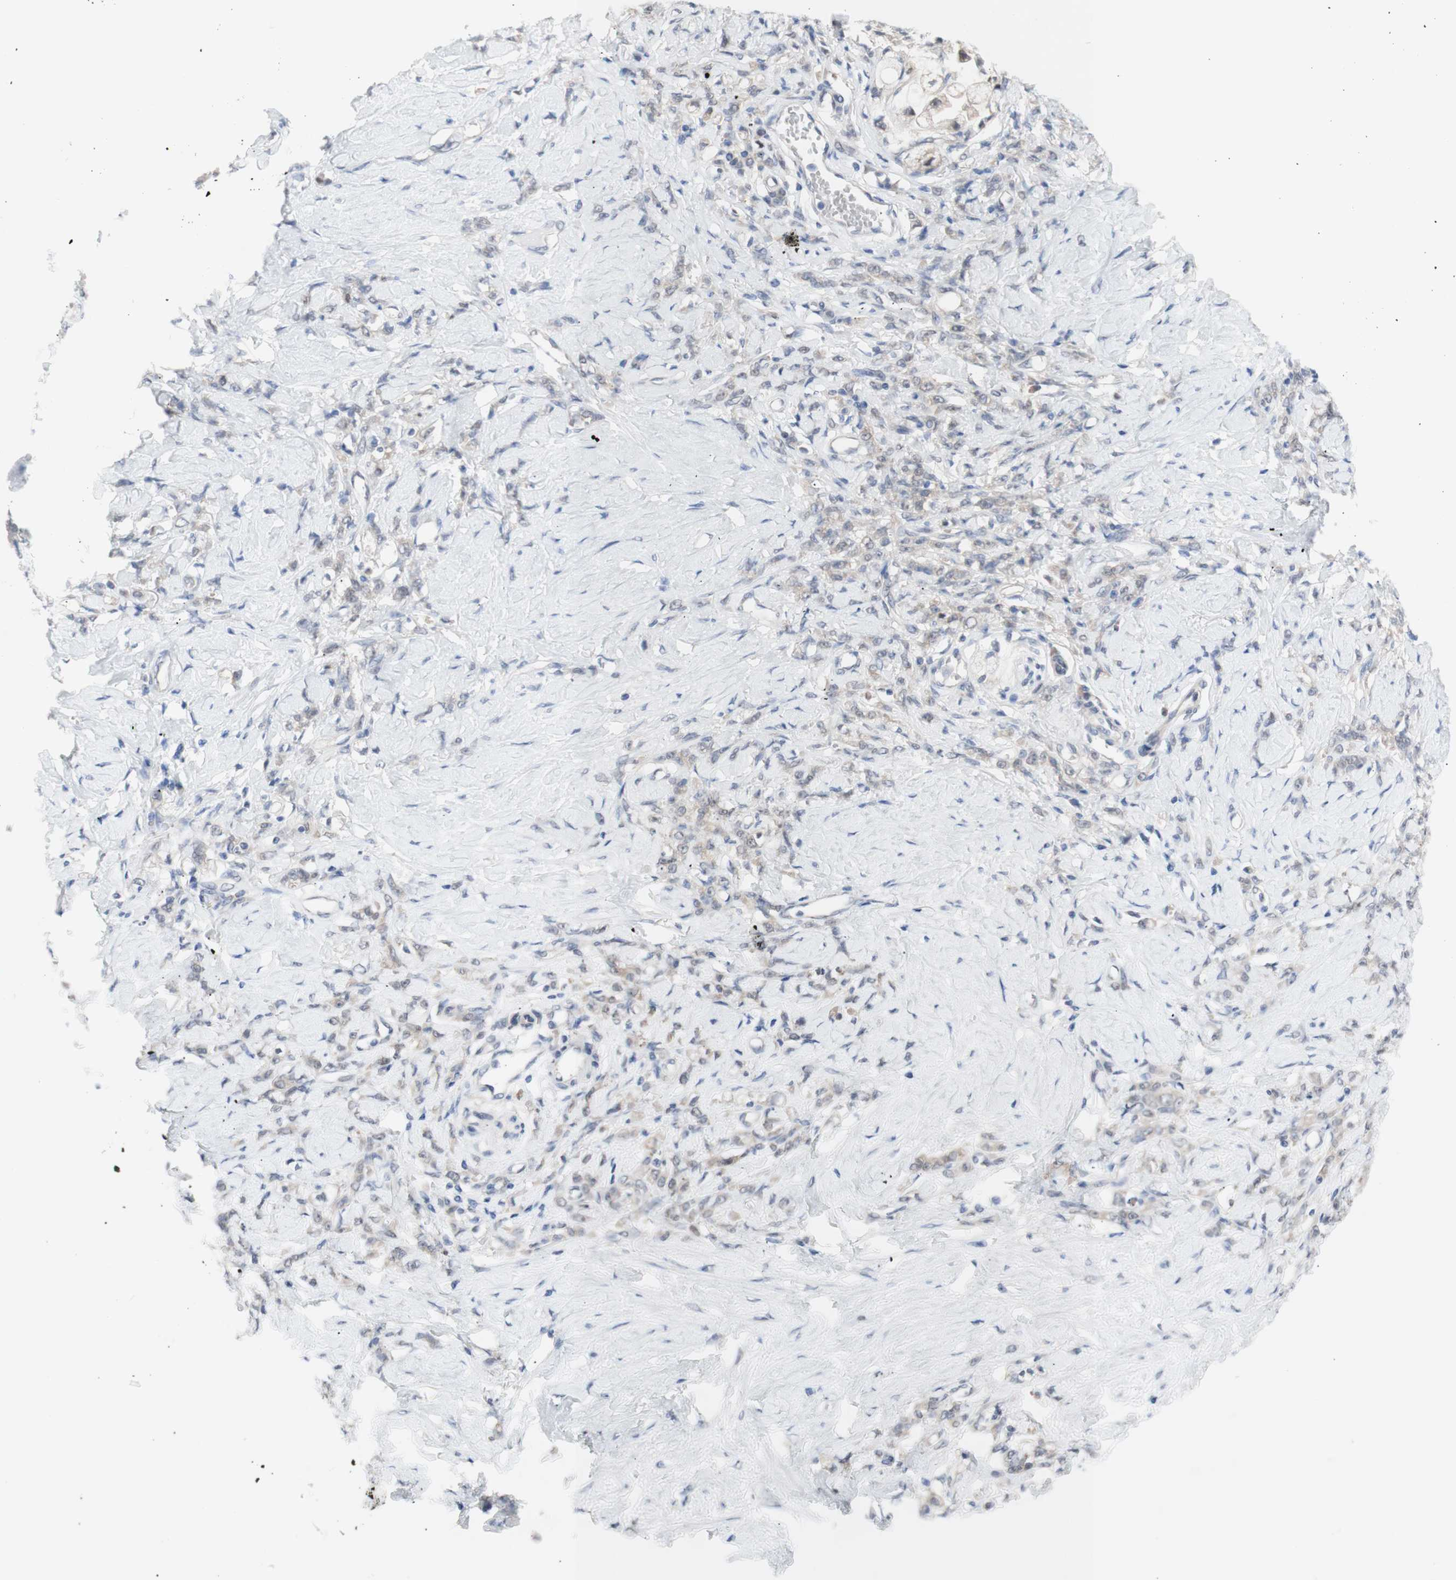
{"staining": {"intensity": "weak", "quantity": "<25%", "location": "cytoplasmic/membranous"}, "tissue": "stomach cancer", "cell_type": "Tumor cells", "image_type": "cancer", "snomed": [{"axis": "morphology", "description": "Adenocarcinoma, NOS"}, {"axis": "topography", "description": "Stomach"}], "caption": "There is no significant expression in tumor cells of stomach cancer (adenocarcinoma). (Brightfield microscopy of DAB immunohistochemistry at high magnification).", "gene": "PRMT5", "patient": {"sex": "male", "age": 82}}